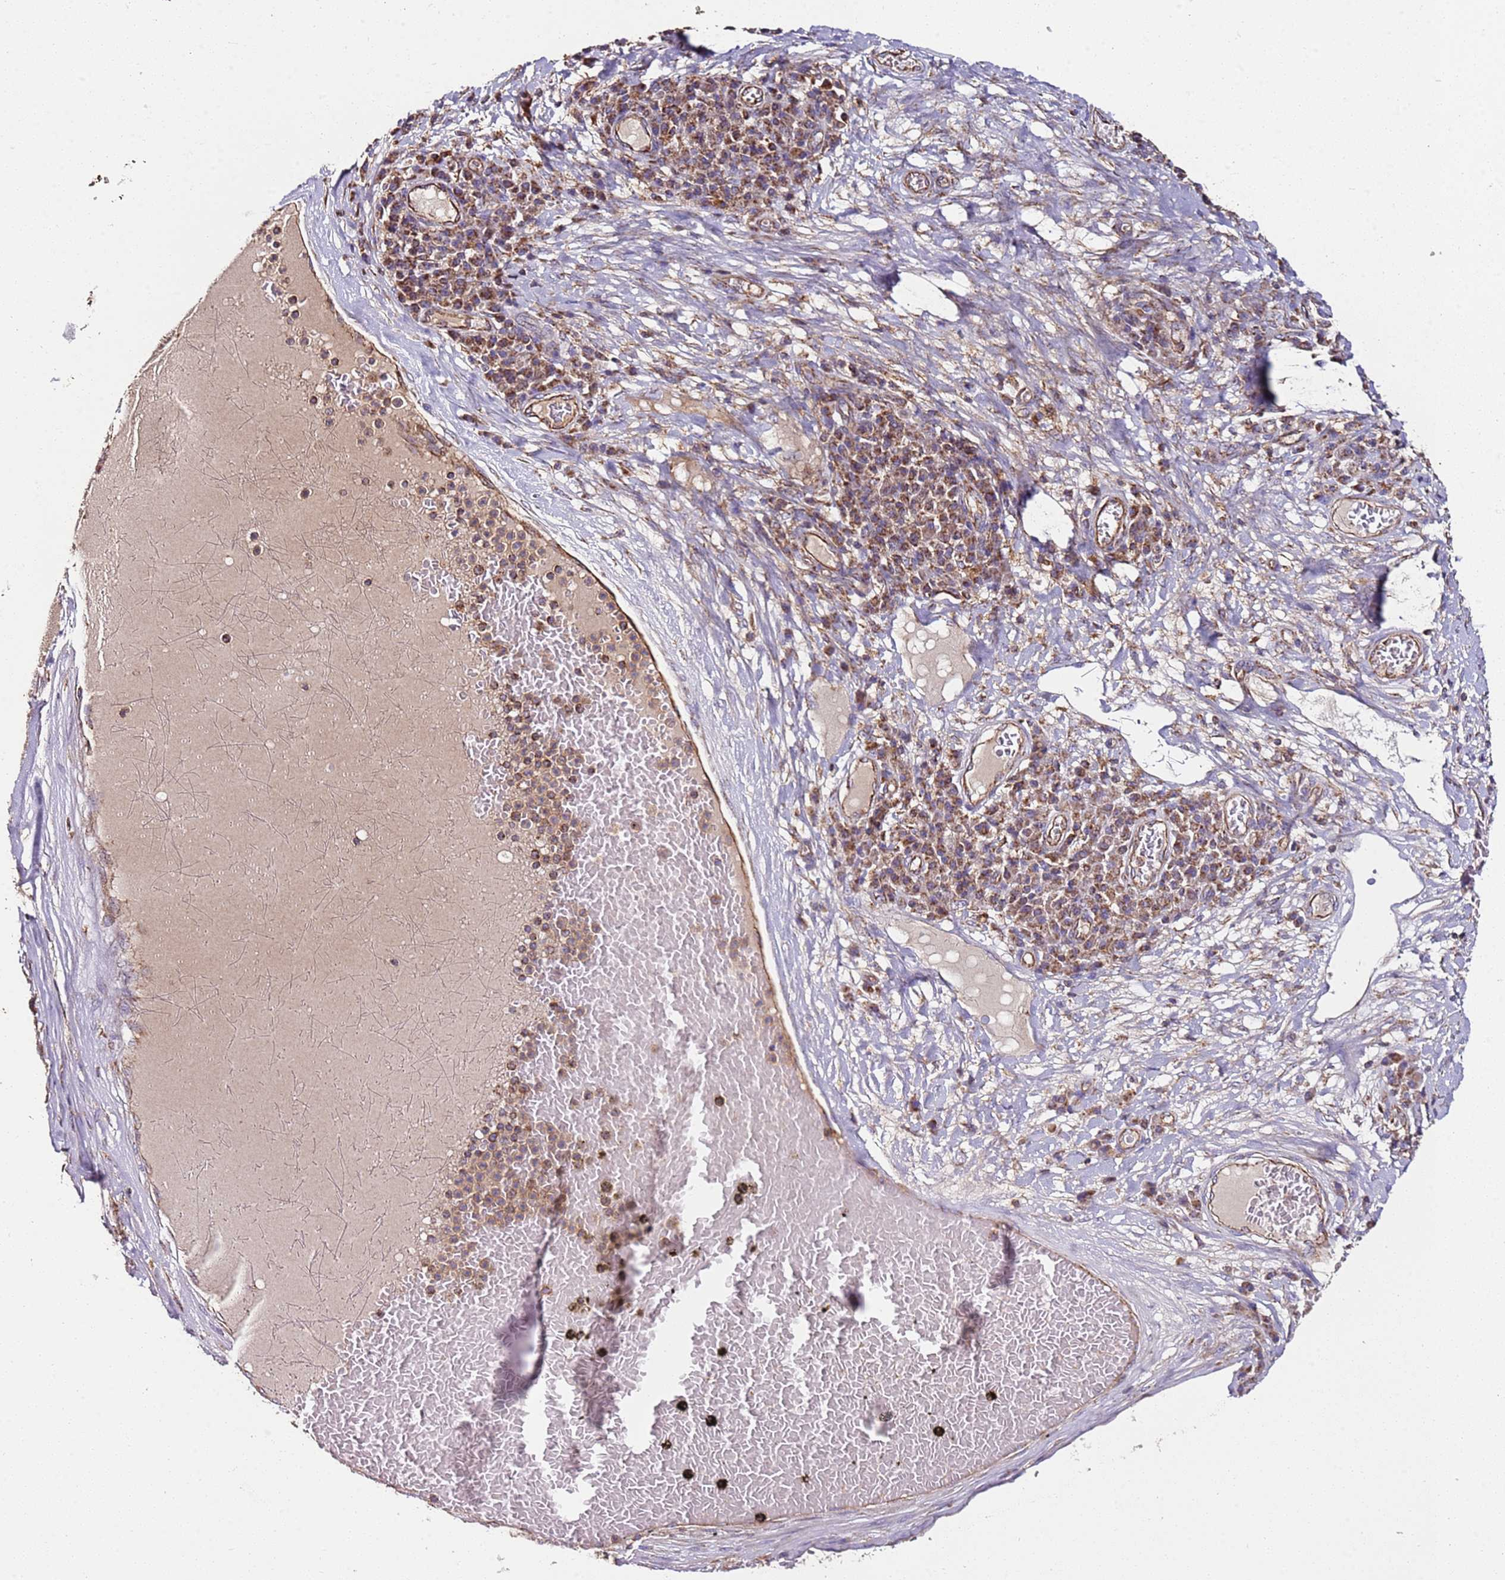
{"staining": {"intensity": "moderate", "quantity": ">75%", "location": "cytoplasmic/membranous"}, "tissue": "melanoma", "cell_type": "Tumor cells", "image_type": "cancer", "snomed": [{"axis": "morphology", "description": "Malignant melanoma, NOS"}, {"axis": "topography", "description": "Skin"}], "caption": "This is an image of IHC staining of malignant melanoma, which shows moderate positivity in the cytoplasmic/membranous of tumor cells.", "gene": "RMND5A", "patient": {"sex": "male", "age": 53}}